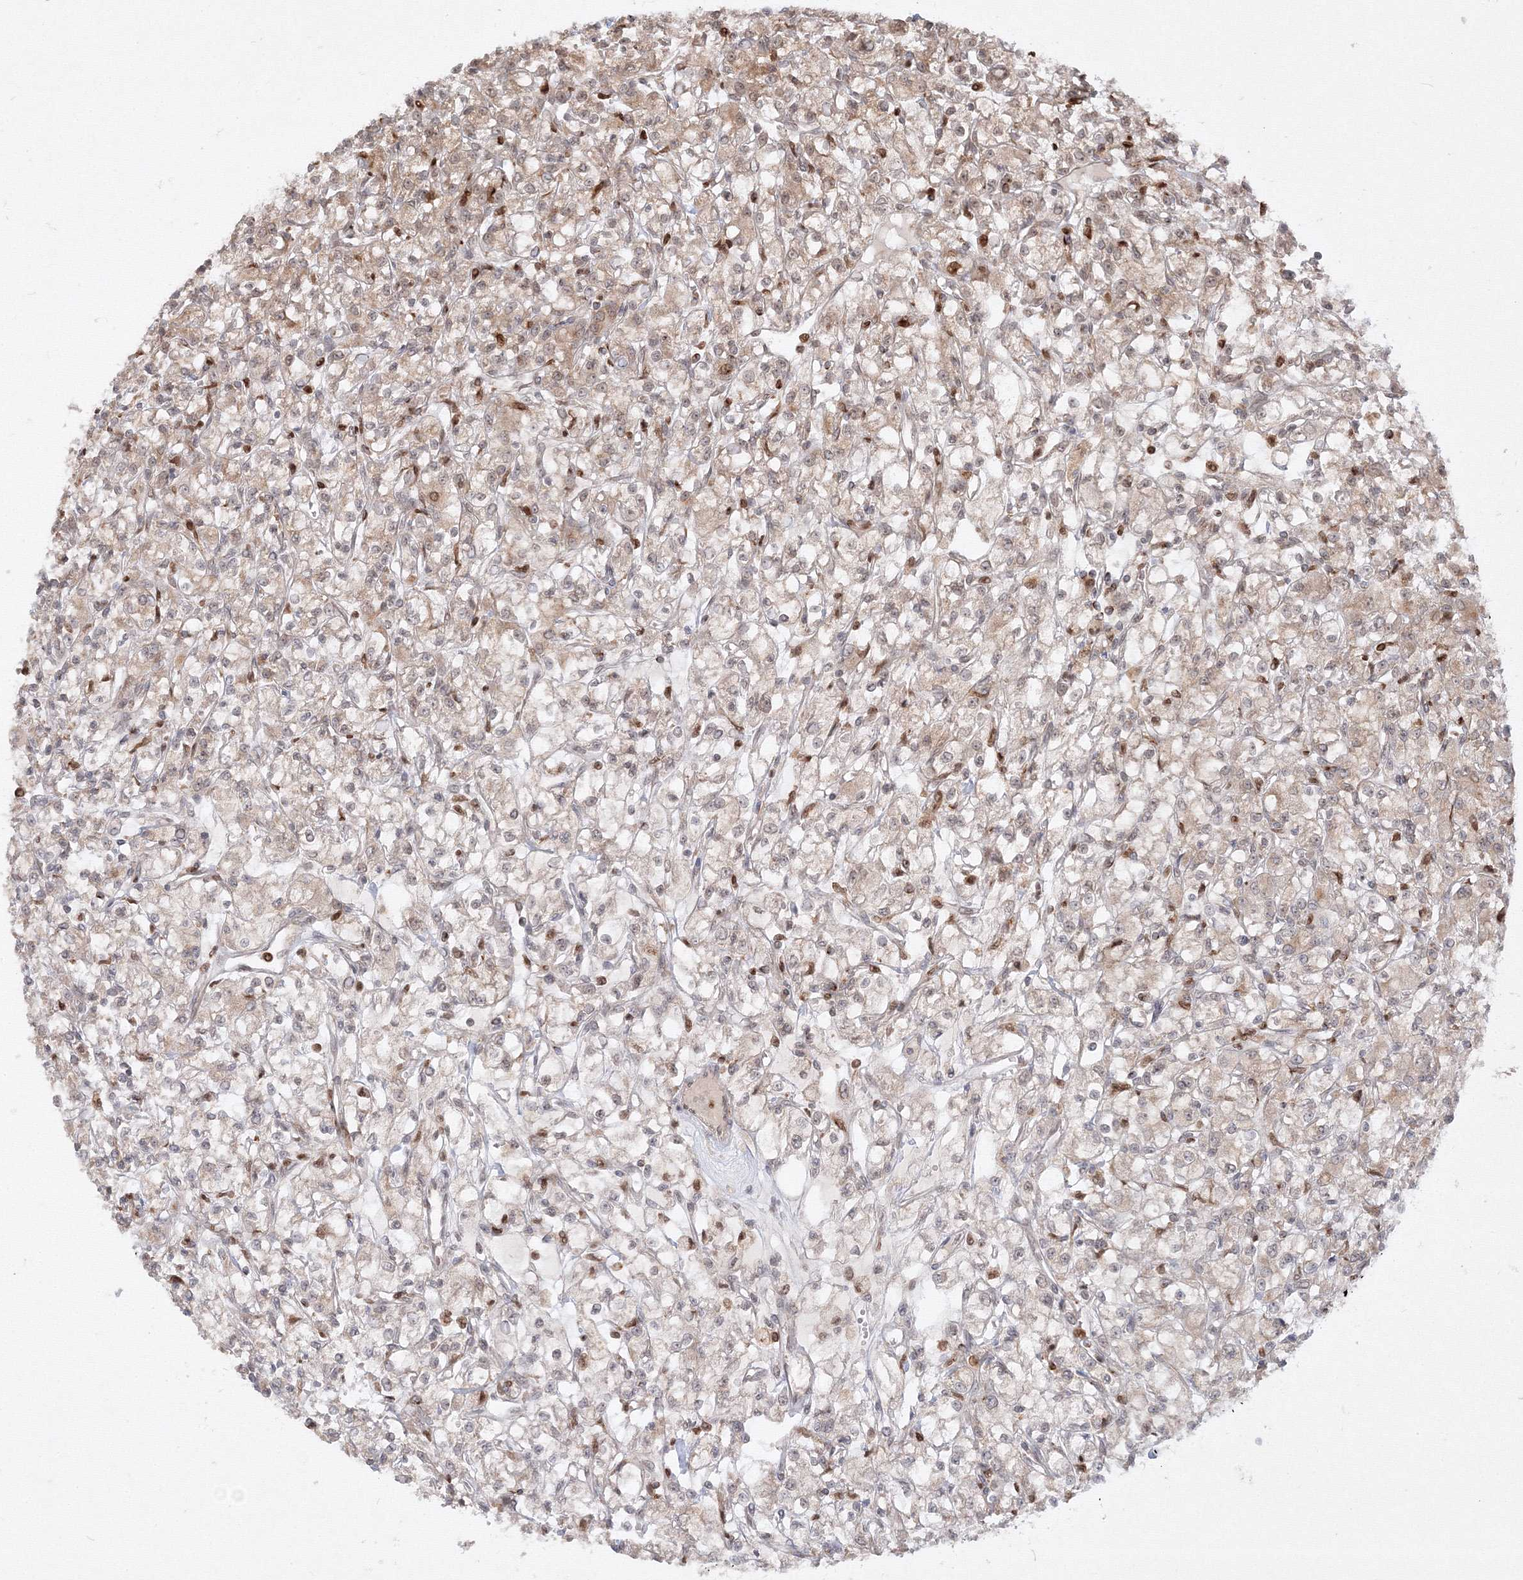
{"staining": {"intensity": "weak", "quantity": "25%-75%", "location": "cytoplasmic/membranous"}, "tissue": "renal cancer", "cell_type": "Tumor cells", "image_type": "cancer", "snomed": [{"axis": "morphology", "description": "Adenocarcinoma, NOS"}, {"axis": "topography", "description": "Kidney"}], "caption": "Protein expression analysis of renal adenocarcinoma reveals weak cytoplasmic/membranous expression in about 25%-75% of tumor cells. The staining is performed using DAB (3,3'-diaminobenzidine) brown chromogen to label protein expression. The nuclei are counter-stained blue using hematoxylin.", "gene": "TMEM50B", "patient": {"sex": "female", "age": 59}}